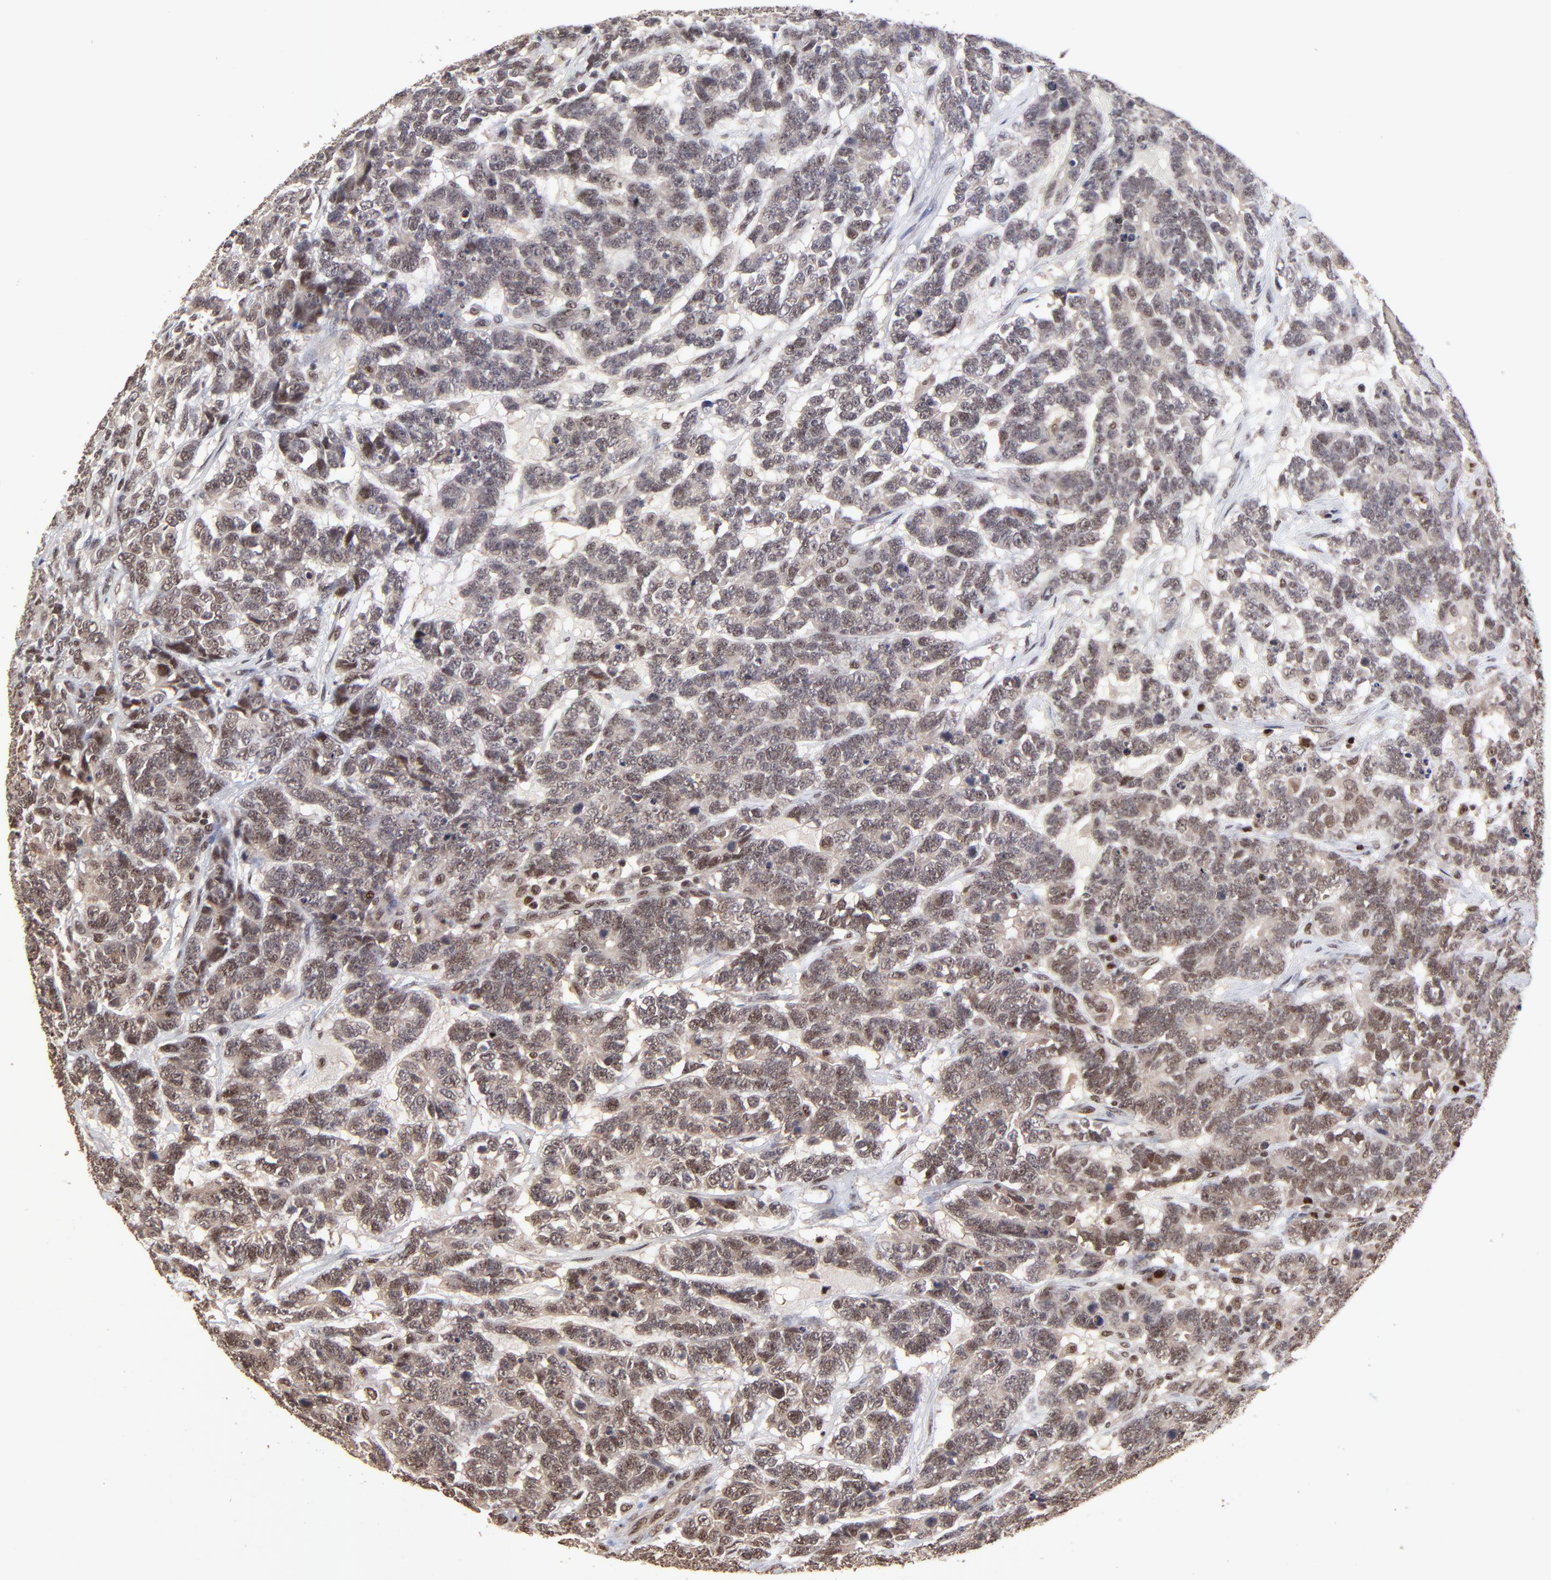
{"staining": {"intensity": "weak", "quantity": ">75%", "location": "nuclear"}, "tissue": "testis cancer", "cell_type": "Tumor cells", "image_type": "cancer", "snomed": [{"axis": "morphology", "description": "Carcinoma, Embryonal, NOS"}, {"axis": "topography", "description": "Testis"}], "caption": "A brown stain shows weak nuclear expression of a protein in testis embryonal carcinoma tumor cells.", "gene": "DSN1", "patient": {"sex": "male", "age": 26}}